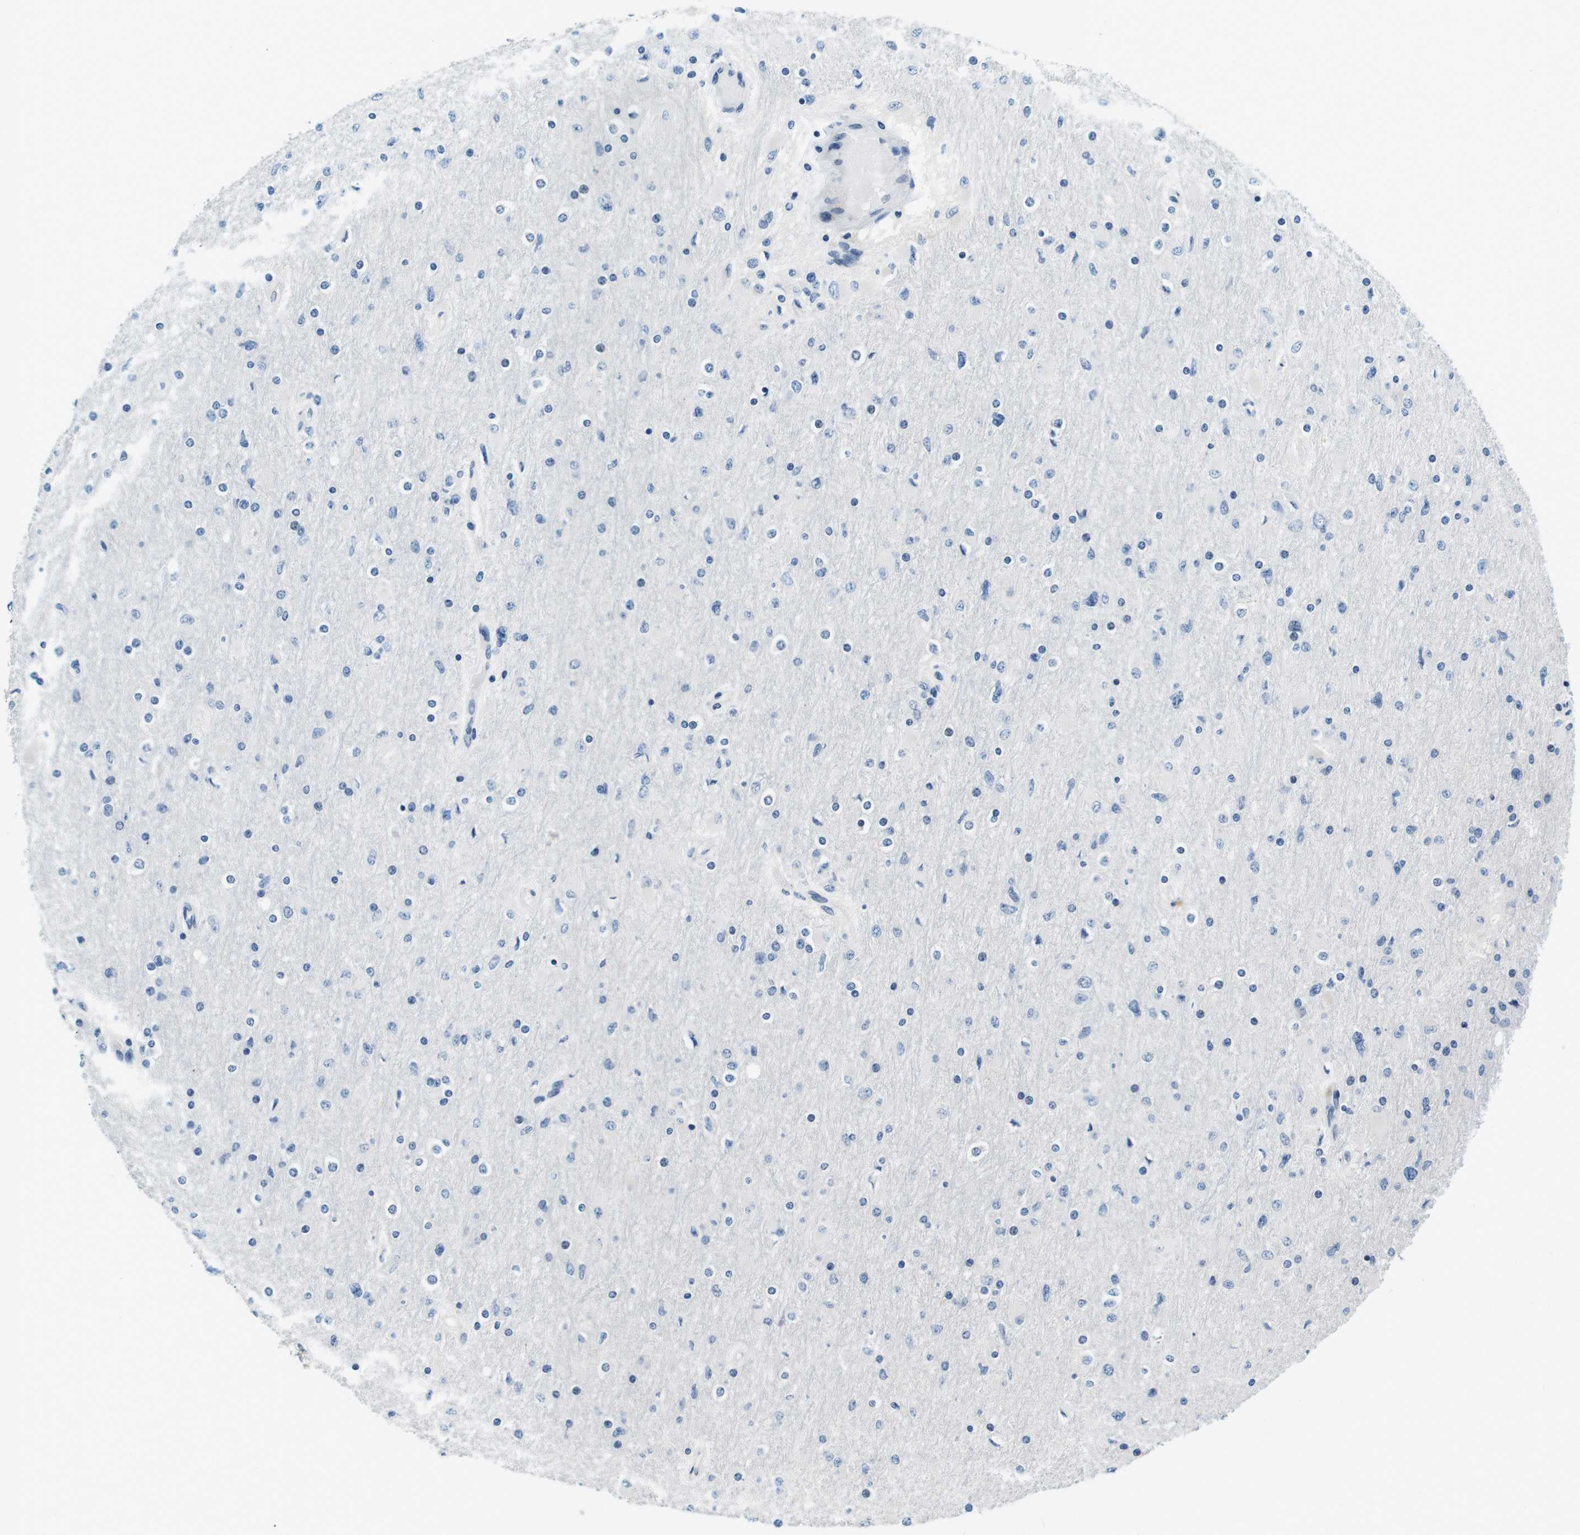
{"staining": {"intensity": "negative", "quantity": "none", "location": "none"}, "tissue": "glioma", "cell_type": "Tumor cells", "image_type": "cancer", "snomed": [{"axis": "morphology", "description": "Glioma, malignant, High grade"}, {"axis": "topography", "description": "Cerebral cortex"}], "caption": "The micrograph displays no staining of tumor cells in malignant glioma (high-grade). Brightfield microscopy of immunohistochemistry stained with DAB (3,3'-diaminobenzidine) (brown) and hematoxylin (blue), captured at high magnification.", "gene": "KCNJ5", "patient": {"sex": "female", "age": 36}}